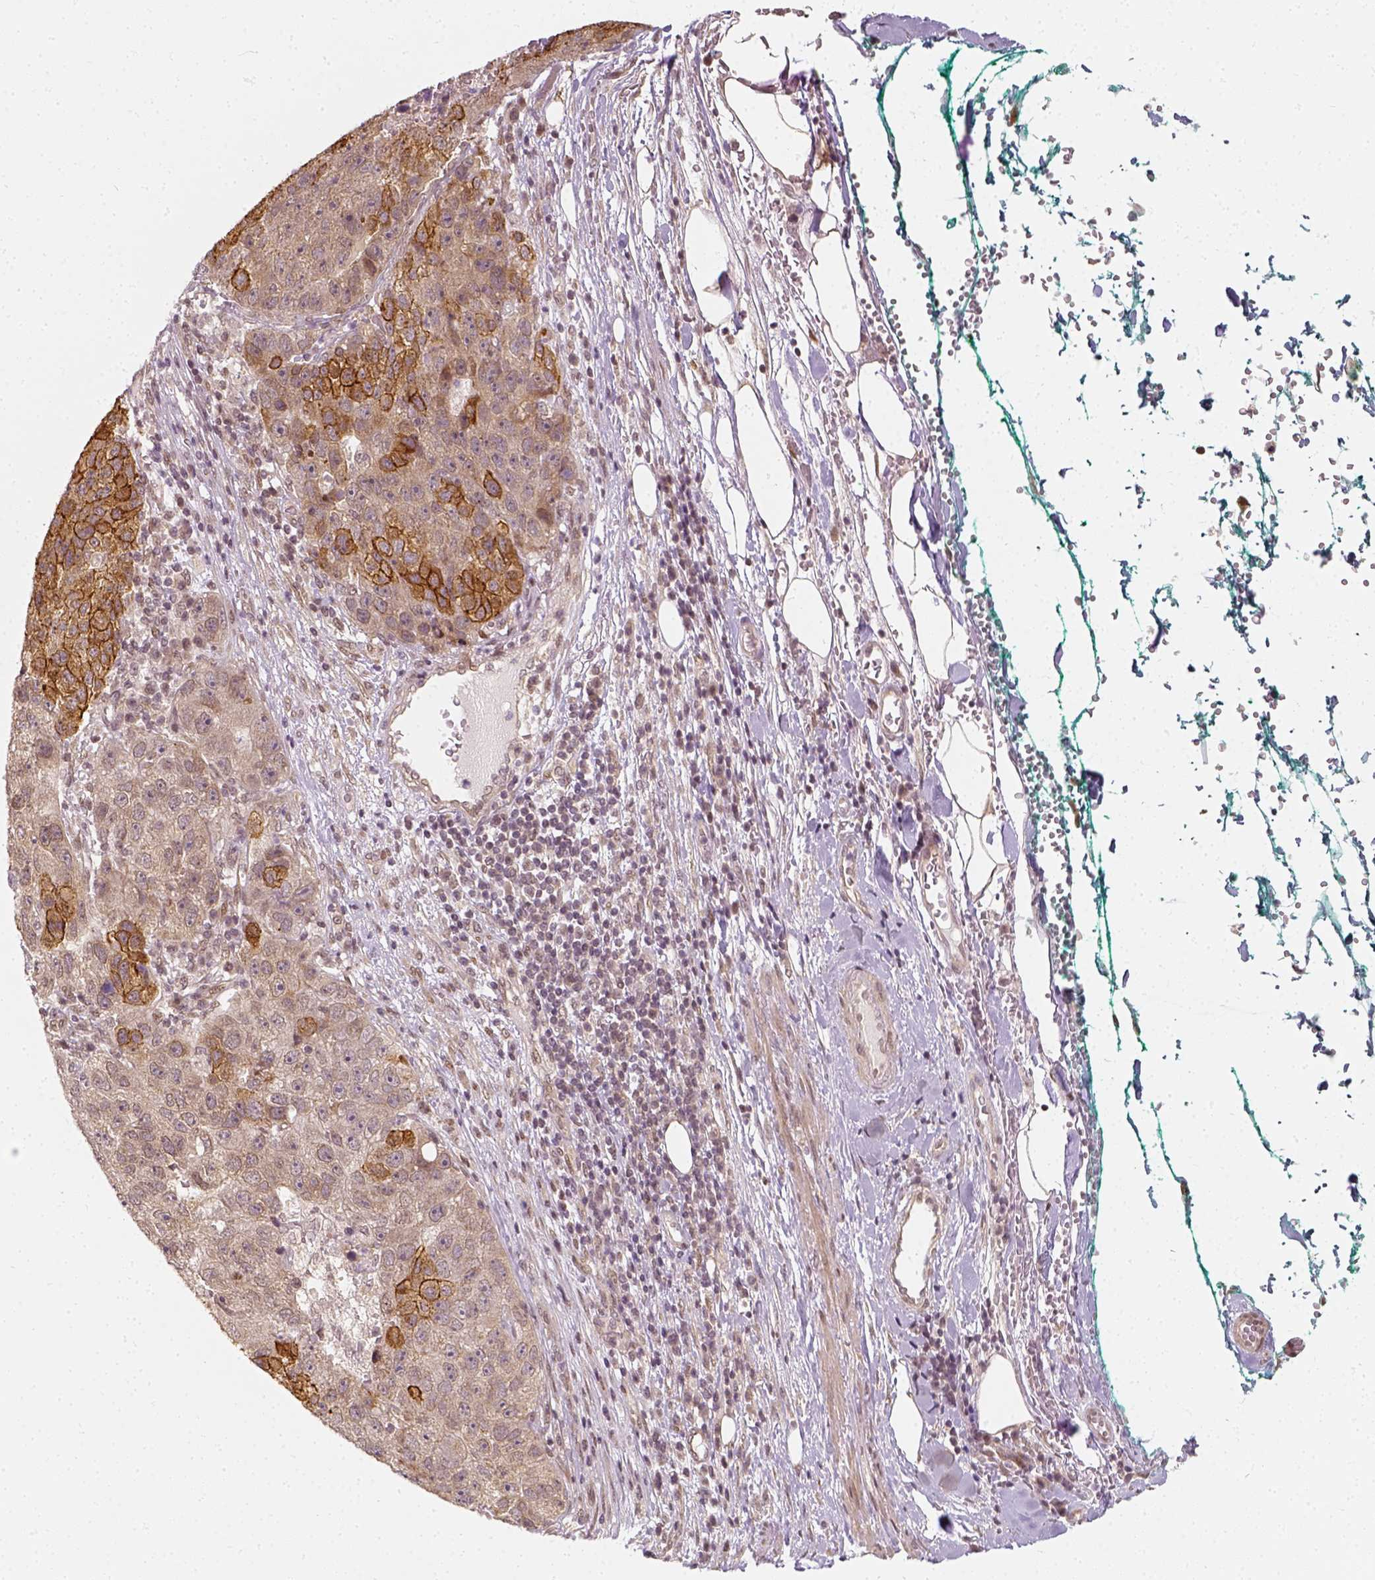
{"staining": {"intensity": "strong", "quantity": "<25%", "location": "cytoplasmic/membranous"}, "tissue": "pancreatic cancer", "cell_type": "Tumor cells", "image_type": "cancer", "snomed": [{"axis": "morphology", "description": "Adenocarcinoma, NOS"}, {"axis": "topography", "description": "Pancreas"}], "caption": "Adenocarcinoma (pancreatic) stained with a brown dye reveals strong cytoplasmic/membranous positive staining in approximately <25% of tumor cells.", "gene": "ZMAT3", "patient": {"sex": "female", "age": 61}}